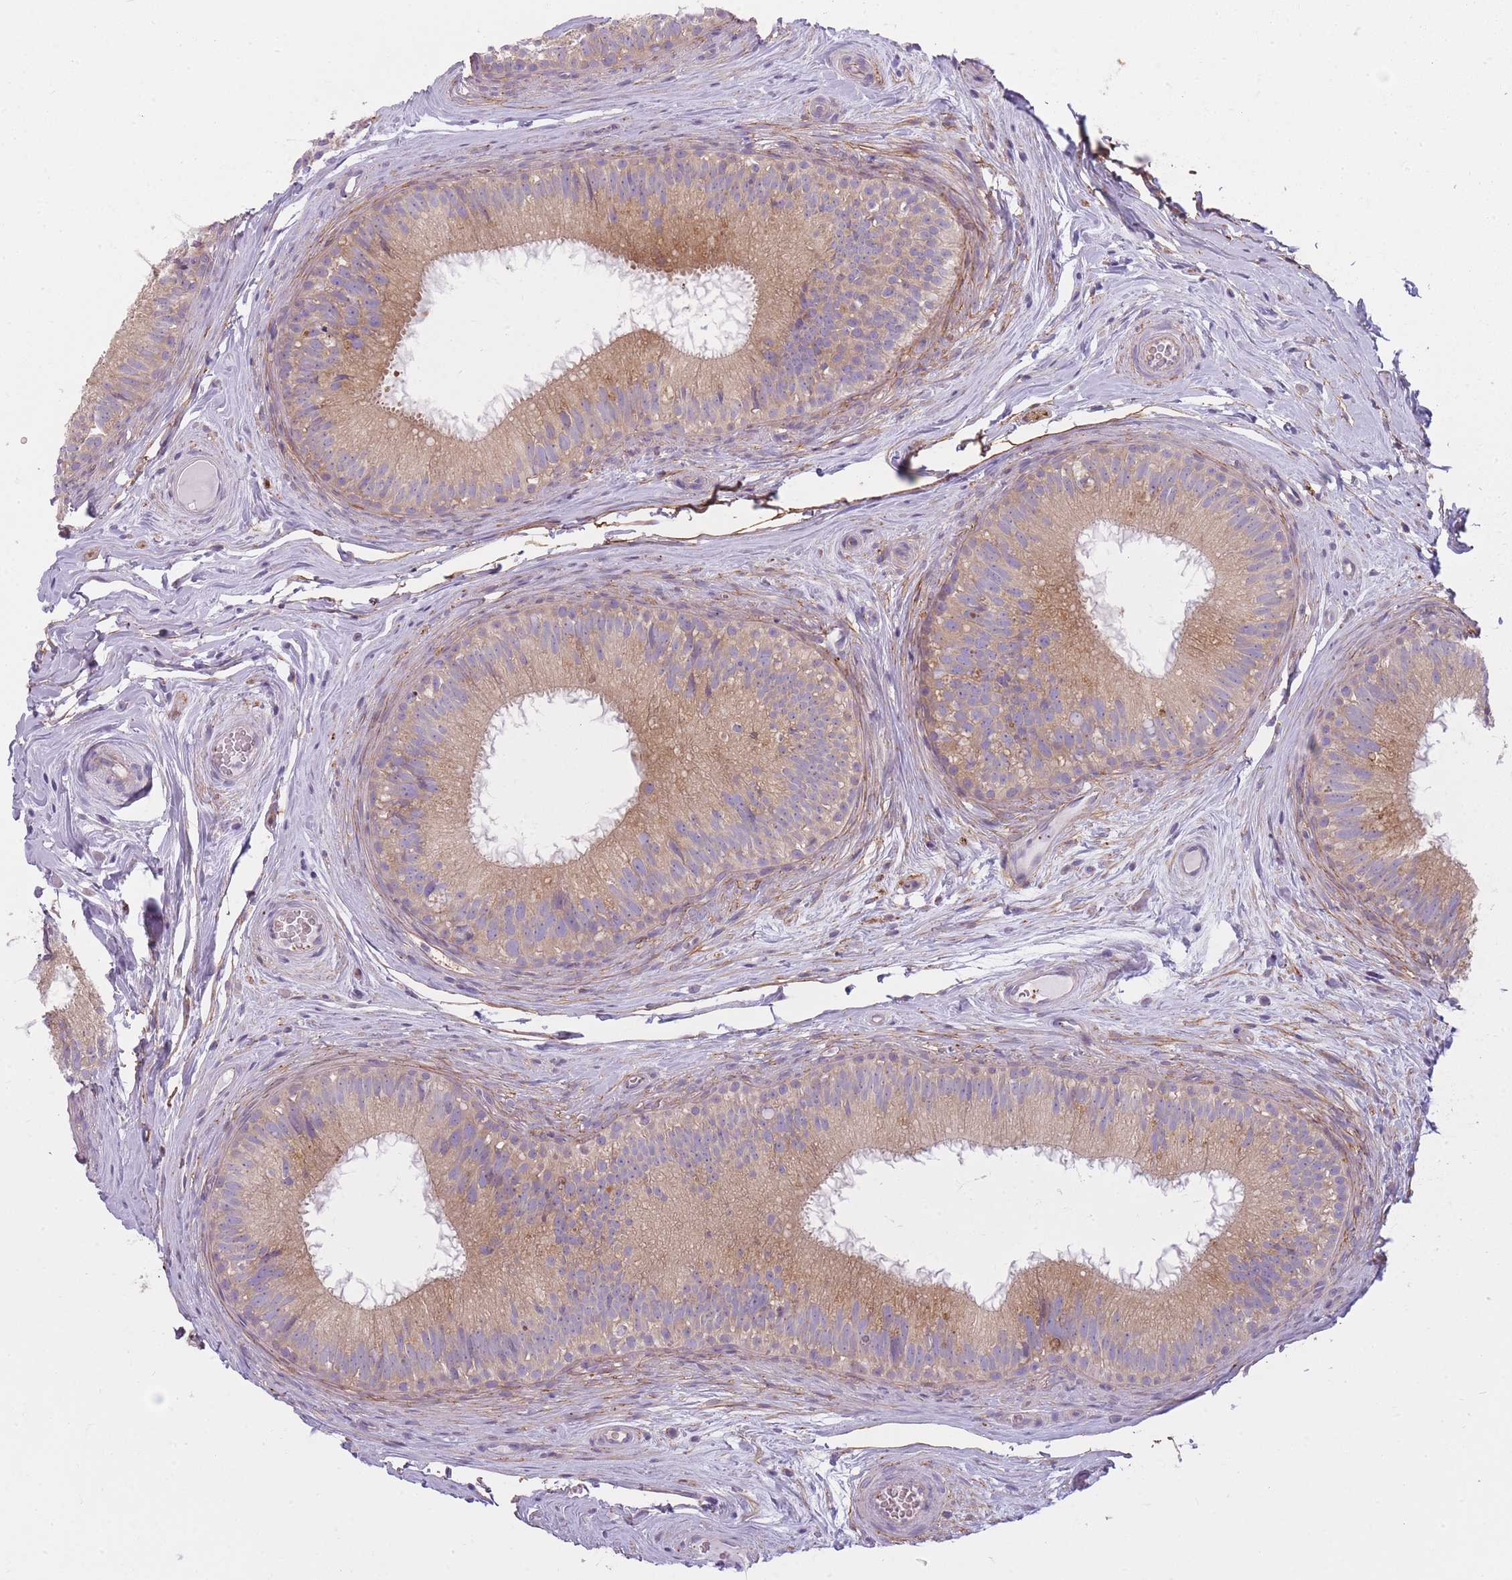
{"staining": {"intensity": "moderate", "quantity": "25%-75%", "location": "cytoplasmic/membranous"}, "tissue": "epididymis", "cell_type": "Glandular cells", "image_type": "normal", "snomed": [{"axis": "morphology", "description": "Normal tissue, NOS"}, {"axis": "topography", "description": "Epididymis"}], "caption": "Epididymis stained with a brown dye reveals moderate cytoplasmic/membranous positive expression in approximately 25%-75% of glandular cells.", "gene": "AP3M1", "patient": {"sex": "male", "age": 34}}